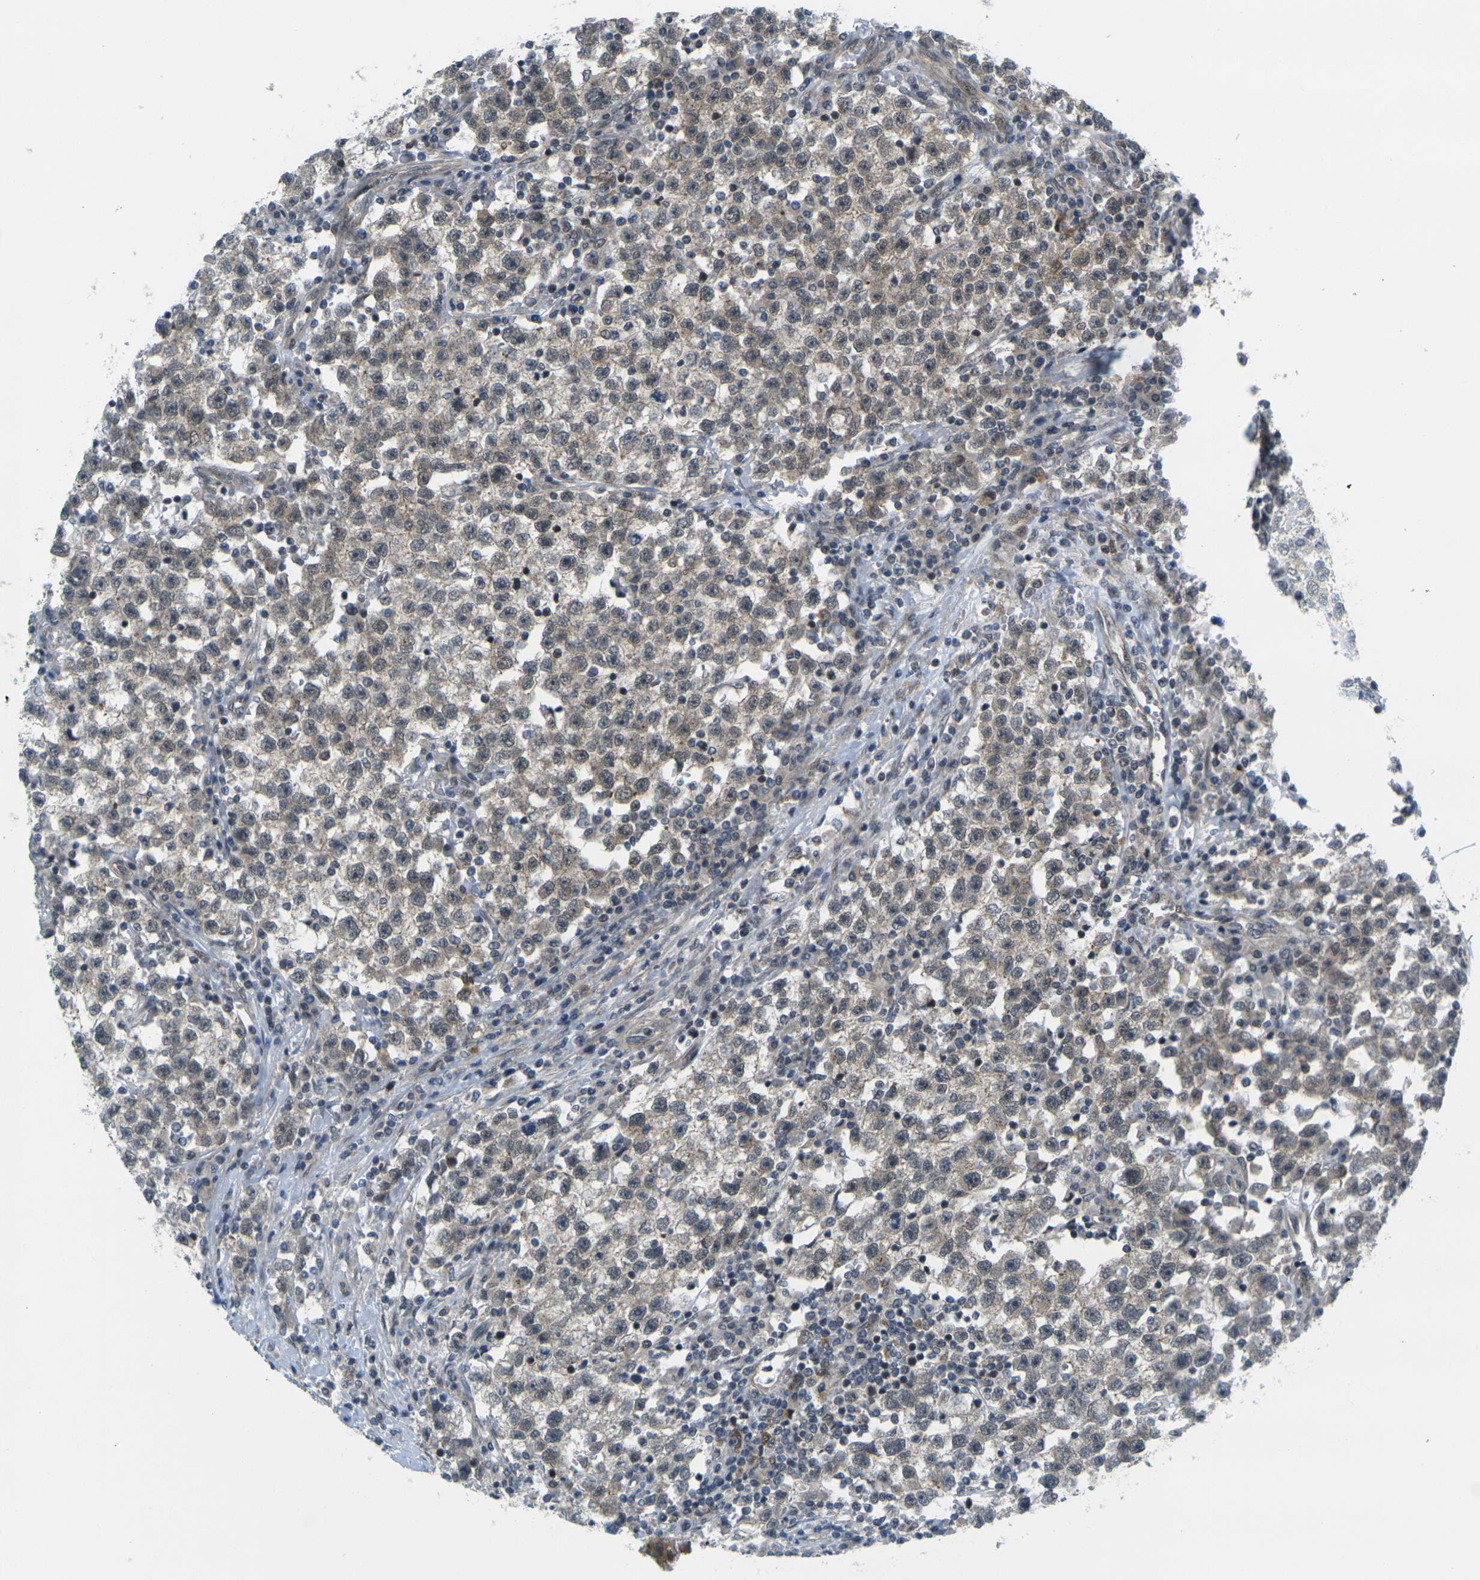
{"staining": {"intensity": "weak", "quantity": ">75%", "location": "cytoplasmic/membranous,nuclear"}, "tissue": "testis cancer", "cell_type": "Tumor cells", "image_type": "cancer", "snomed": [{"axis": "morphology", "description": "Seminoma, NOS"}, {"axis": "topography", "description": "Testis"}], "caption": "Testis seminoma stained with DAB (3,3'-diaminobenzidine) IHC reveals low levels of weak cytoplasmic/membranous and nuclear positivity in about >75% of tumor cells.", "gene": "KCTD10", "patient": {"sex": "male", "age": 22}}